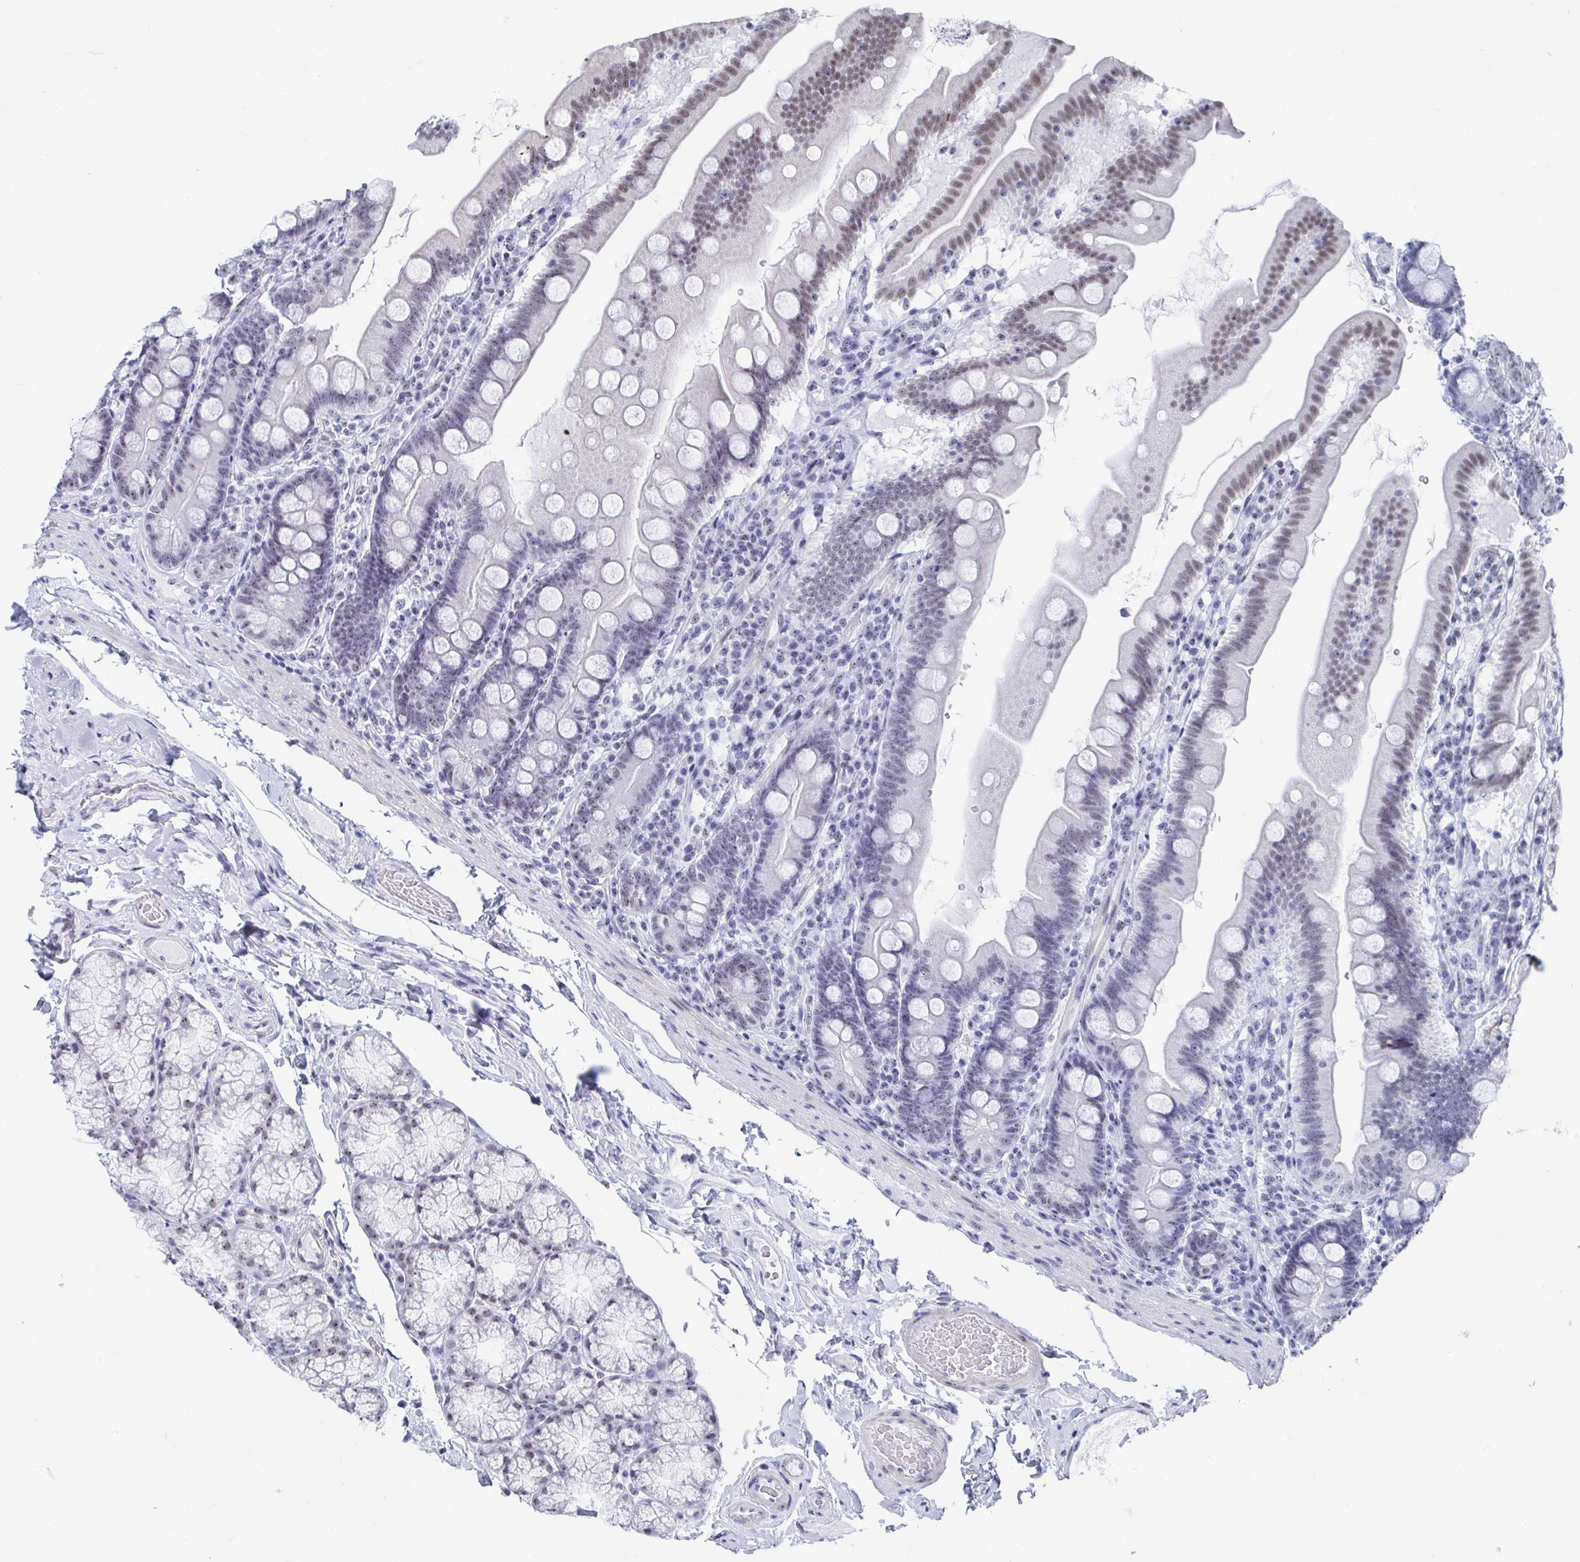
{"staining": {"intensity": "moderate", "quantity": "<25%", "location": "nuclear"}, "tissue": "duodenum", "cell_type": "Glandular cells", "image_type": "normal", "snomed": [{"axis": "morphology", "description": "Normal tissue, NOS"}, {"axis": "topography", "description": "Duodenum"}], "caption": "Duodenum stained for a protein (brown) reveals moderate nuclear positive positivity in about <25% of glandular cells.", "gene": "SIRT7", "patient": {"sex": "female", "age": 67}}